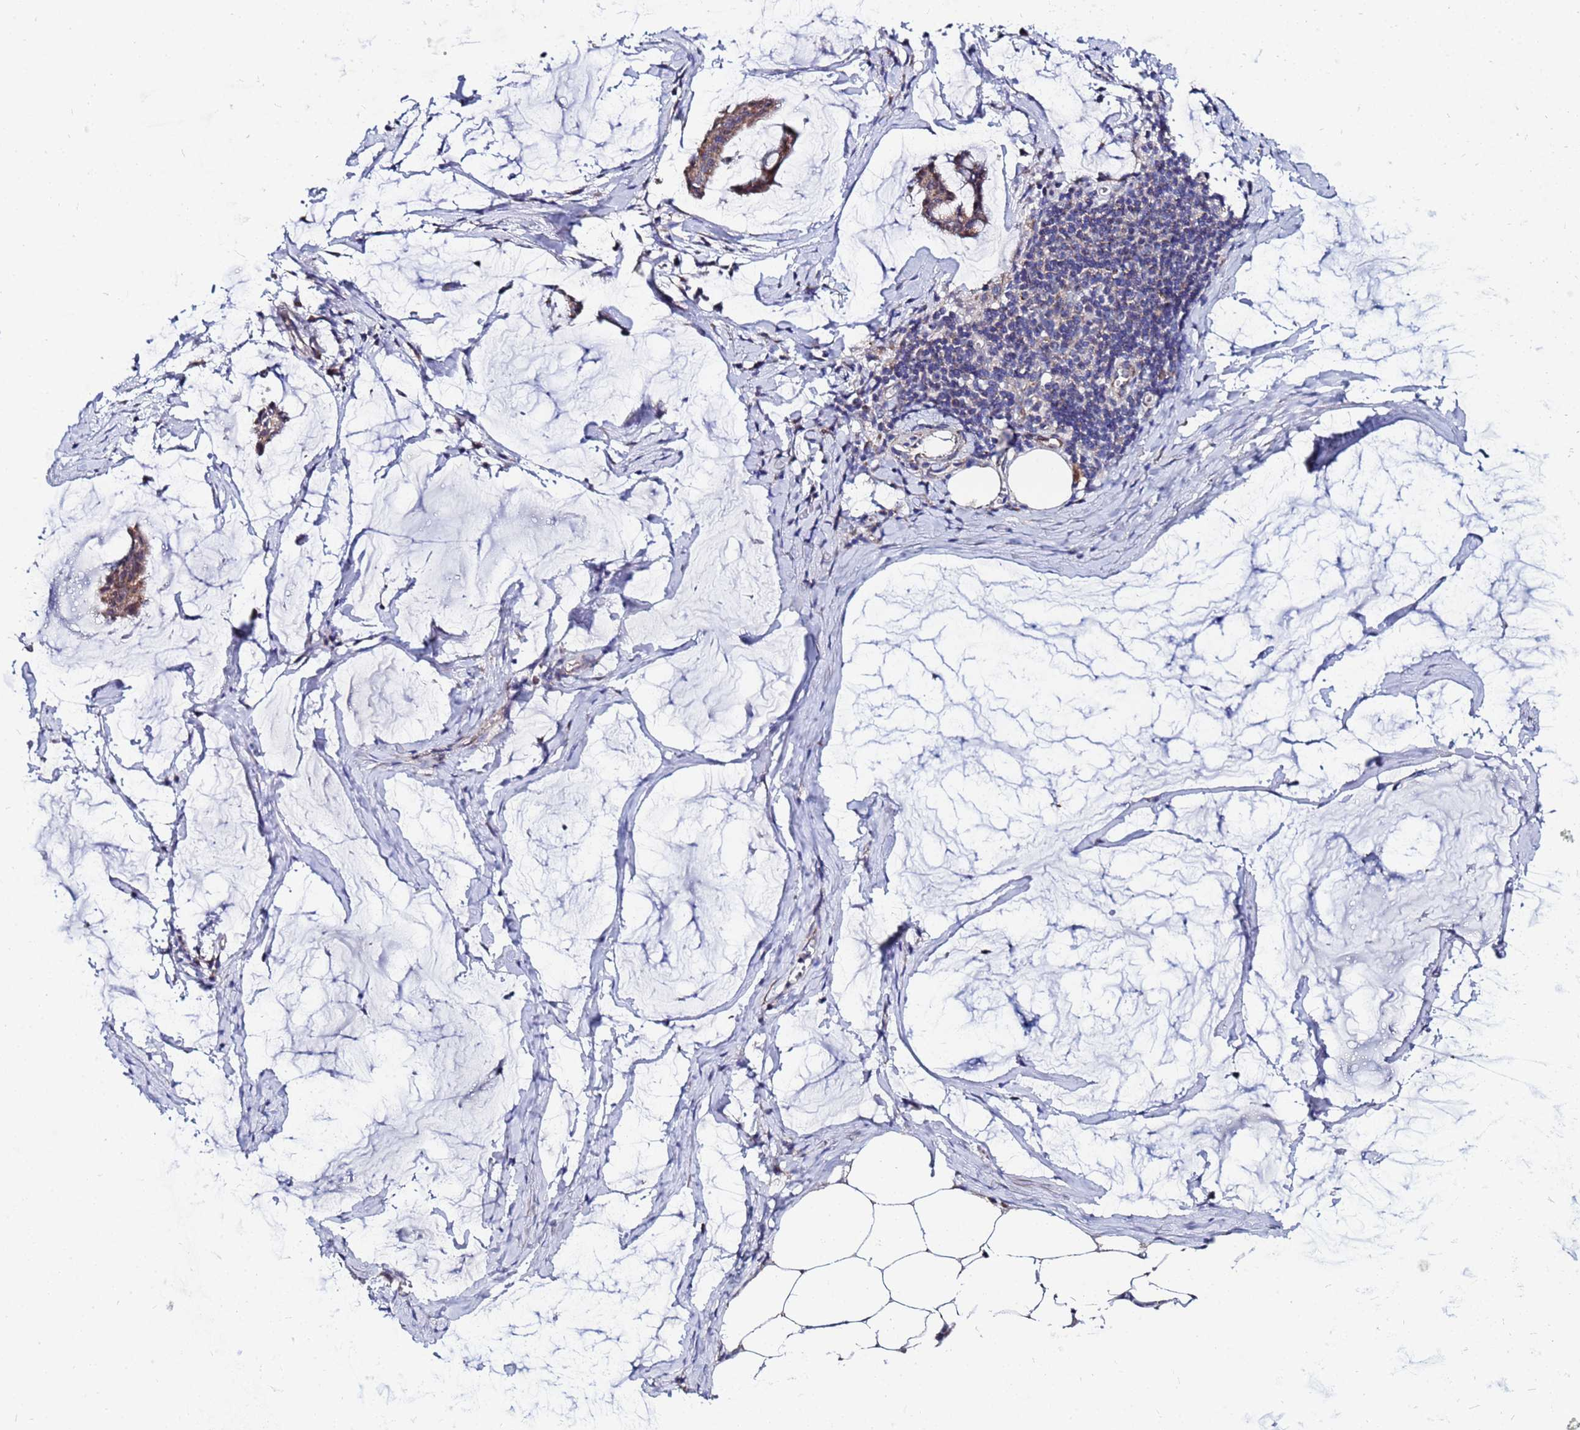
{"staining": {"intensity": "moderate", "quantity": ">75%", "location": "cytoplasmic/membranous"}, "tissue": "ovarian cancer", "cell_type": "Tumor cells", "image_type": "cancer", "snomed": [{"axis": "morphology", "description": "Cystadenocarcinoma, mucinous, NOS"}, {"axis": "topography", "description": "Ovary"}], "caption": "The histopathology image reveals staining of ovarian mucinous cystadenocarcinoma, revealing moderate cytoplasmic/membranous protein expression (brown color) within tumor cells.", "gene": "FAHD2A", "patient": {"sex": "female", "age": 73}}